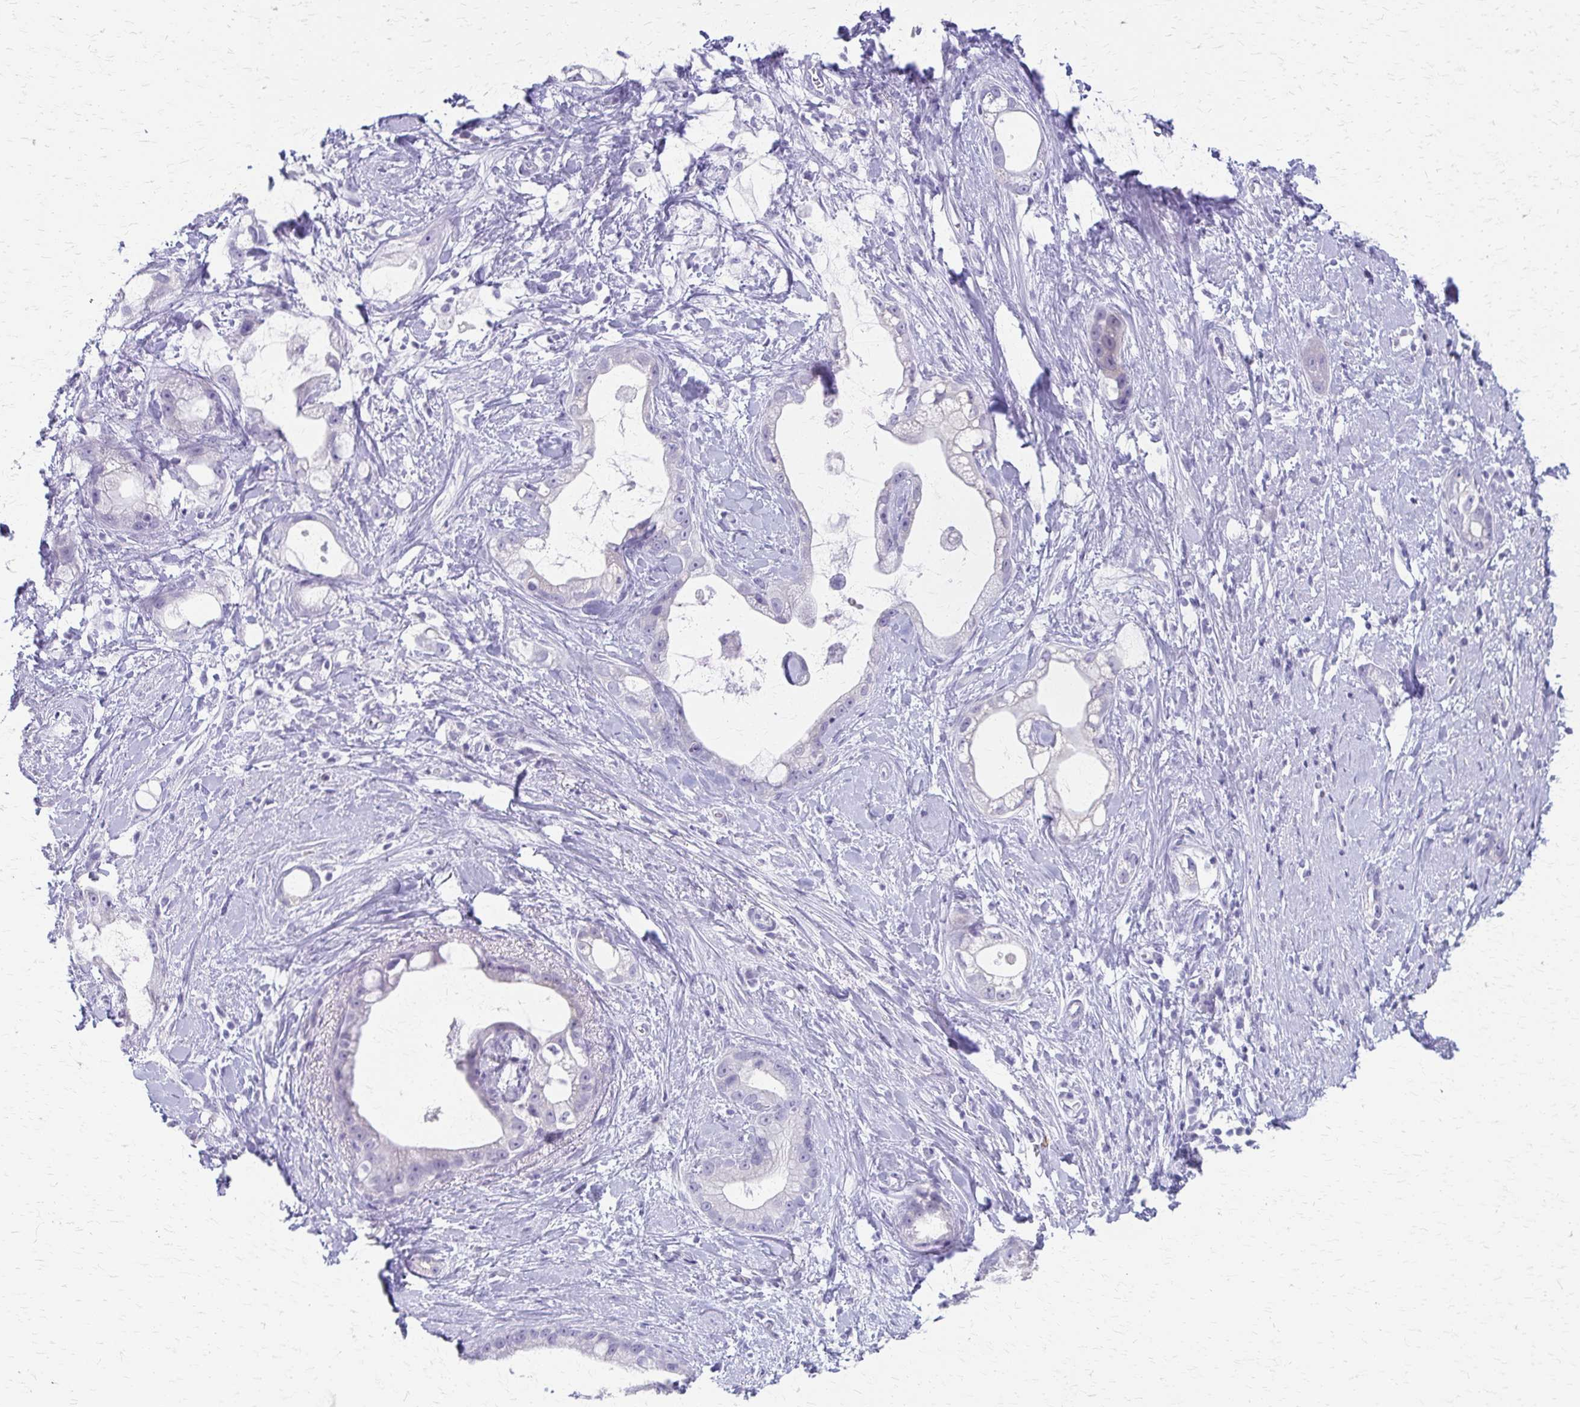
{"staining": {"intensity": "negative", "quantity": "none", "location": "none"}, "tissue": "stomach cancer", "cell_type": "Tumor cells", "image_type": "cancer", "snomed": [{"axis": "morphology", "description": "Adenocarcinoma, NOS"}, {"axis": "topography", "description": "Stomach"}], "caption": "Immunohistochemistry (IHC) image of human stomach cancer (adenocarcinoma) stained for a protein (brown), which displays no expression in tumor cells. (Immunohistochemistry (IHC), brightfield microscopy, high magnification).", "gene": "CYB5A", "patient": {"sex": "male", "age": 55}}